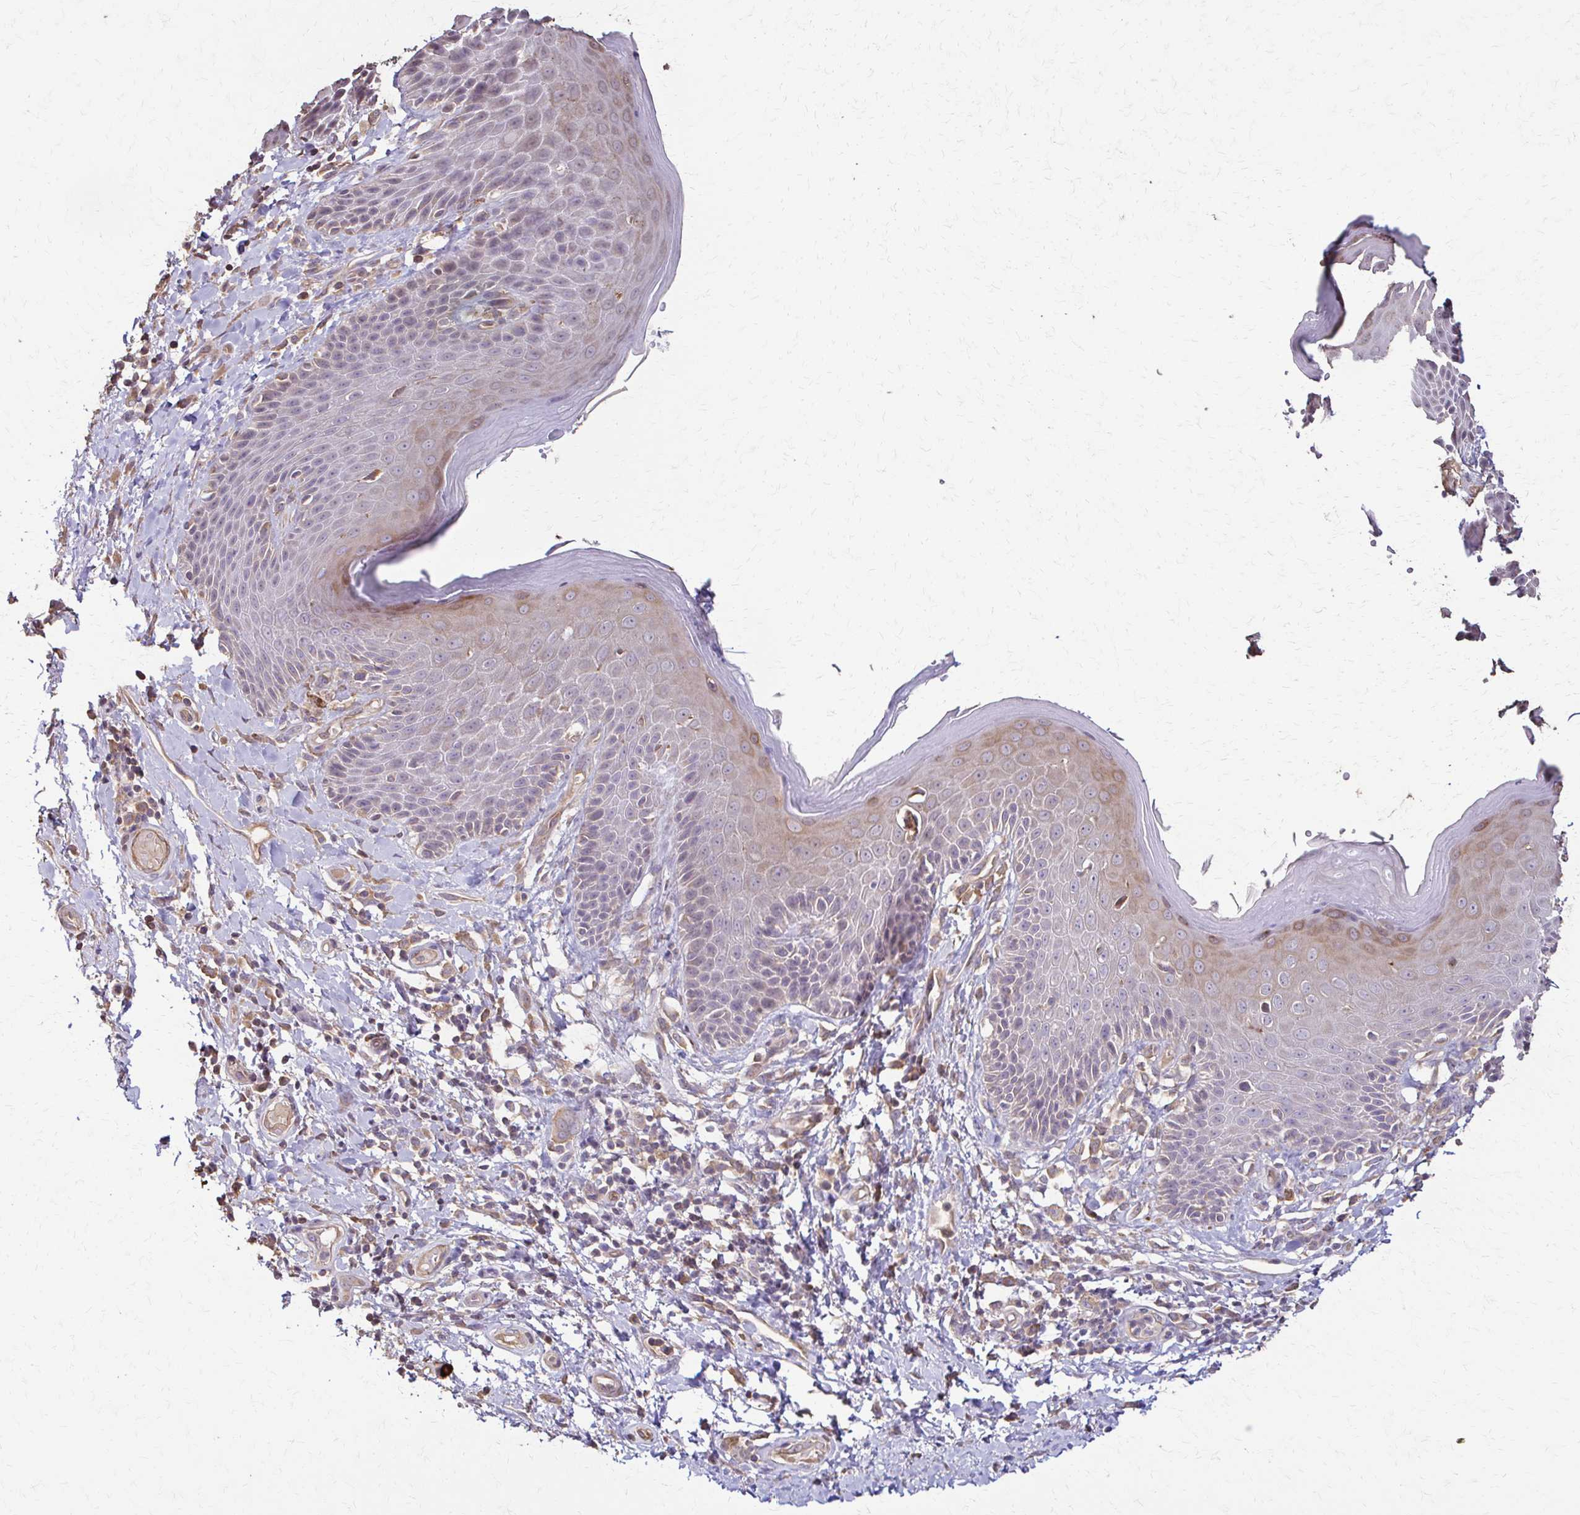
{"staining": {"intensity": "weak", "quantity": "25%-75%", "location": "cytoplasmic/membranous"}, "tissue": "skin", "cell_type": "Epidermal cells", "image_type": "normal", "snomed": [{"axis": "morphology", "description": "Normal tissue, NOS"}, {"axis": "topography", "description": "Anal"}, {"axis": "topography", "description": "Peripheral nerve tissue"}], "caption": "Protein expression analysis of benign skin reveals weak cytoplasmic/membranous staining in about 25%-75% of epidermal cells. The protein of interest is stained brown, and the nuclei are stained in blue (DAB (3,3'-diaminobenzidine) IHC with brightfield microscopy, high magnification).", "gene": "IL18BP", "patient": {"sex": "male", "age": 51}}